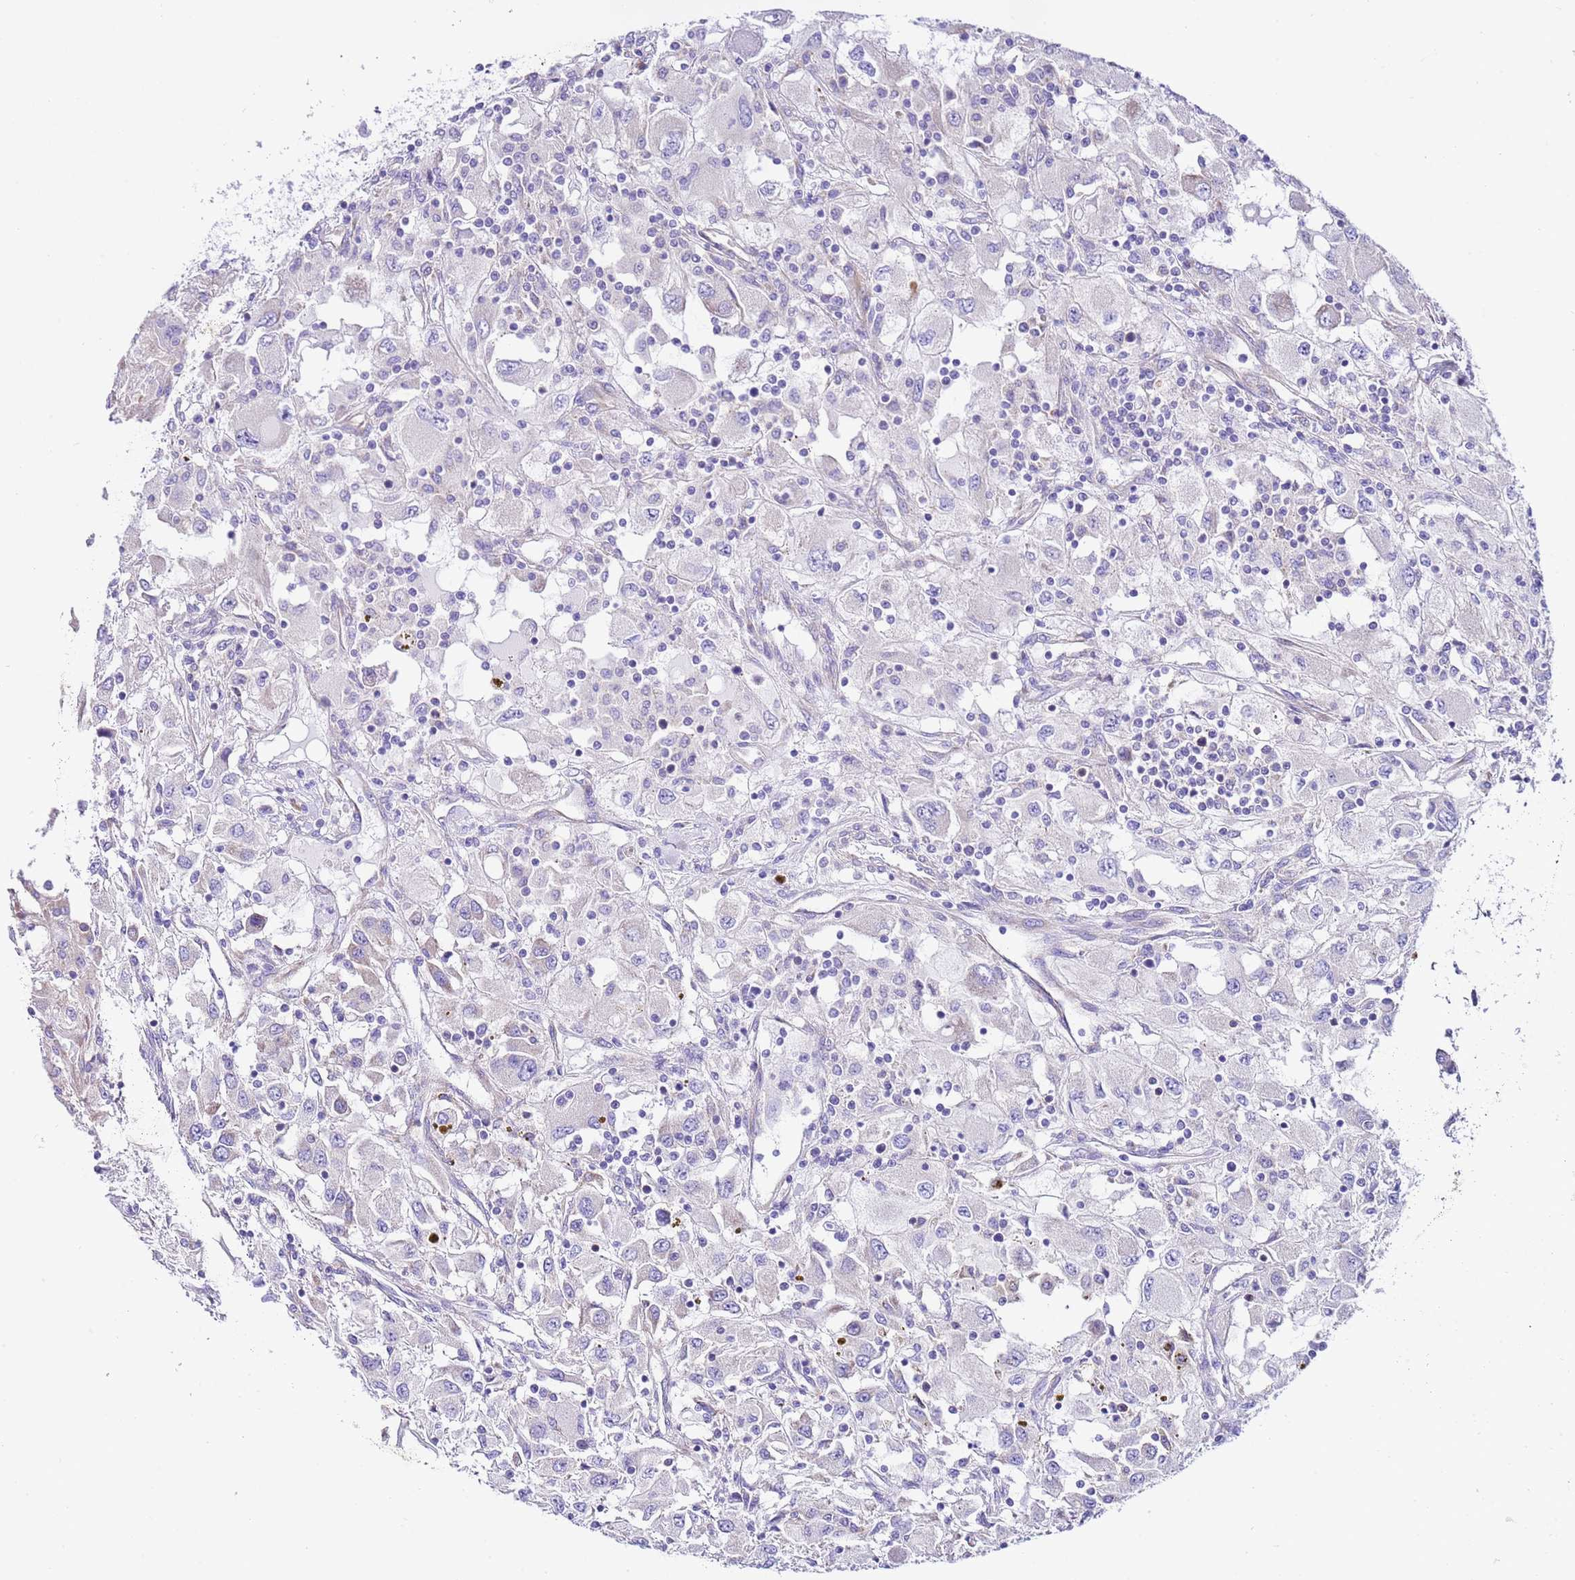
{"staining": {"intensity": "negative", "quantity": "none", "location": "none"}, "tissue": "renal cancer", "cell_type": "Tumor cells", "image_type": "cancer", "snomed": [{"axis": "morphology", "description": "Adenocarcinoma, NOS"}, {"axis": "topography", "description": "Kidney"}], "caption": "Human renal adenocarcinoma stained for a protein using immunohistochemistry (IHC) demonstrates no positivity in tumor cells.", "gene": "RPS10", "patient": {"sex": "female", "age": 67}}